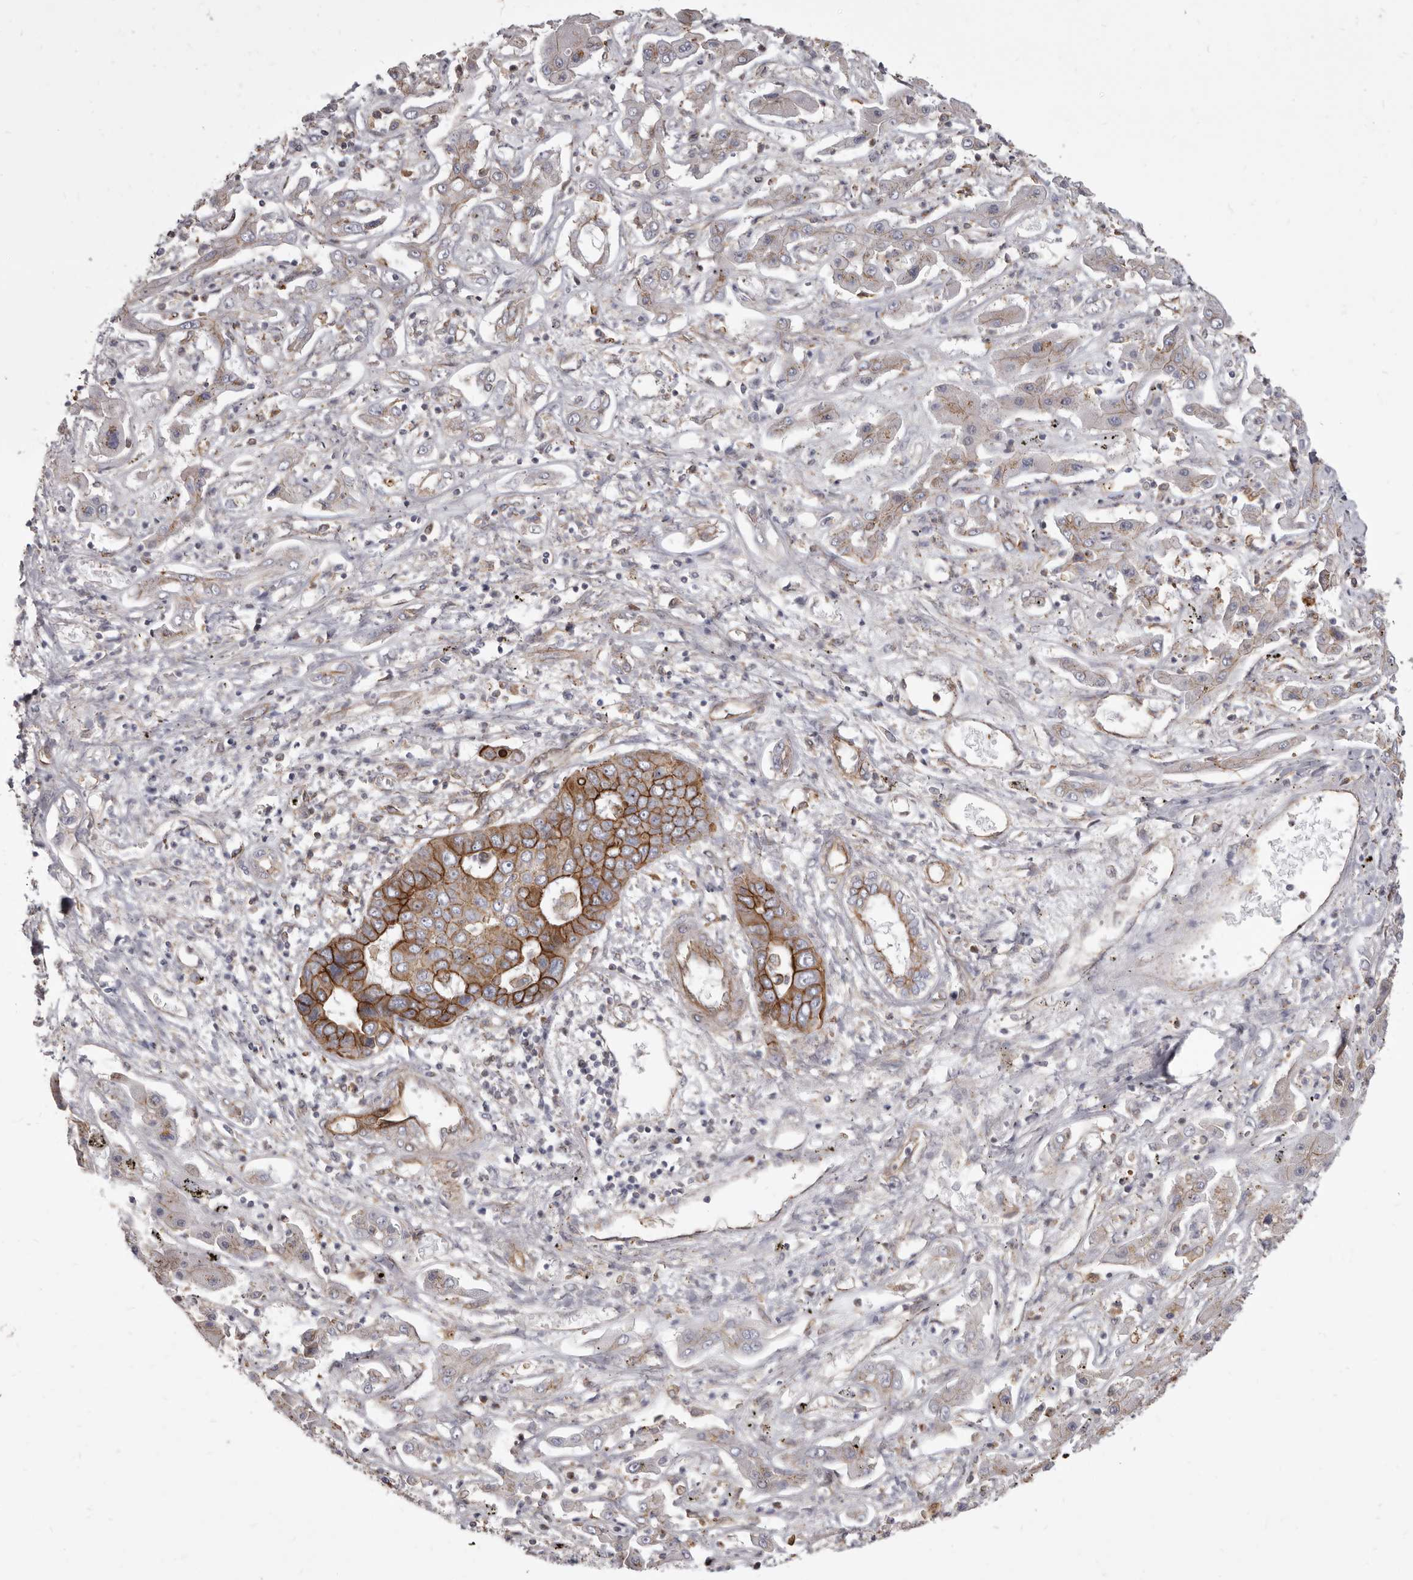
{"staining": {"intensity": "strong", "quantity": "<25%", "location": "cytoplasmic/membranous"}, "tissue": "liver cancer", "cell_type": "Tumor cells", "image_type": "cancer", "snomed": [{"axis": "morphology", "description": "Cholangiocarcinoma"}, {"axis": "topography", "description": "Liver"}], "caption": "Brown immunohistochemical staining in human liver cancer (cholangiocarcinoma) displays strong cytoplasmic/membranous staining in about <25% of tumor cells.", "gene": "P2RX6", "patient": {"sex": "male", "age": 67}}